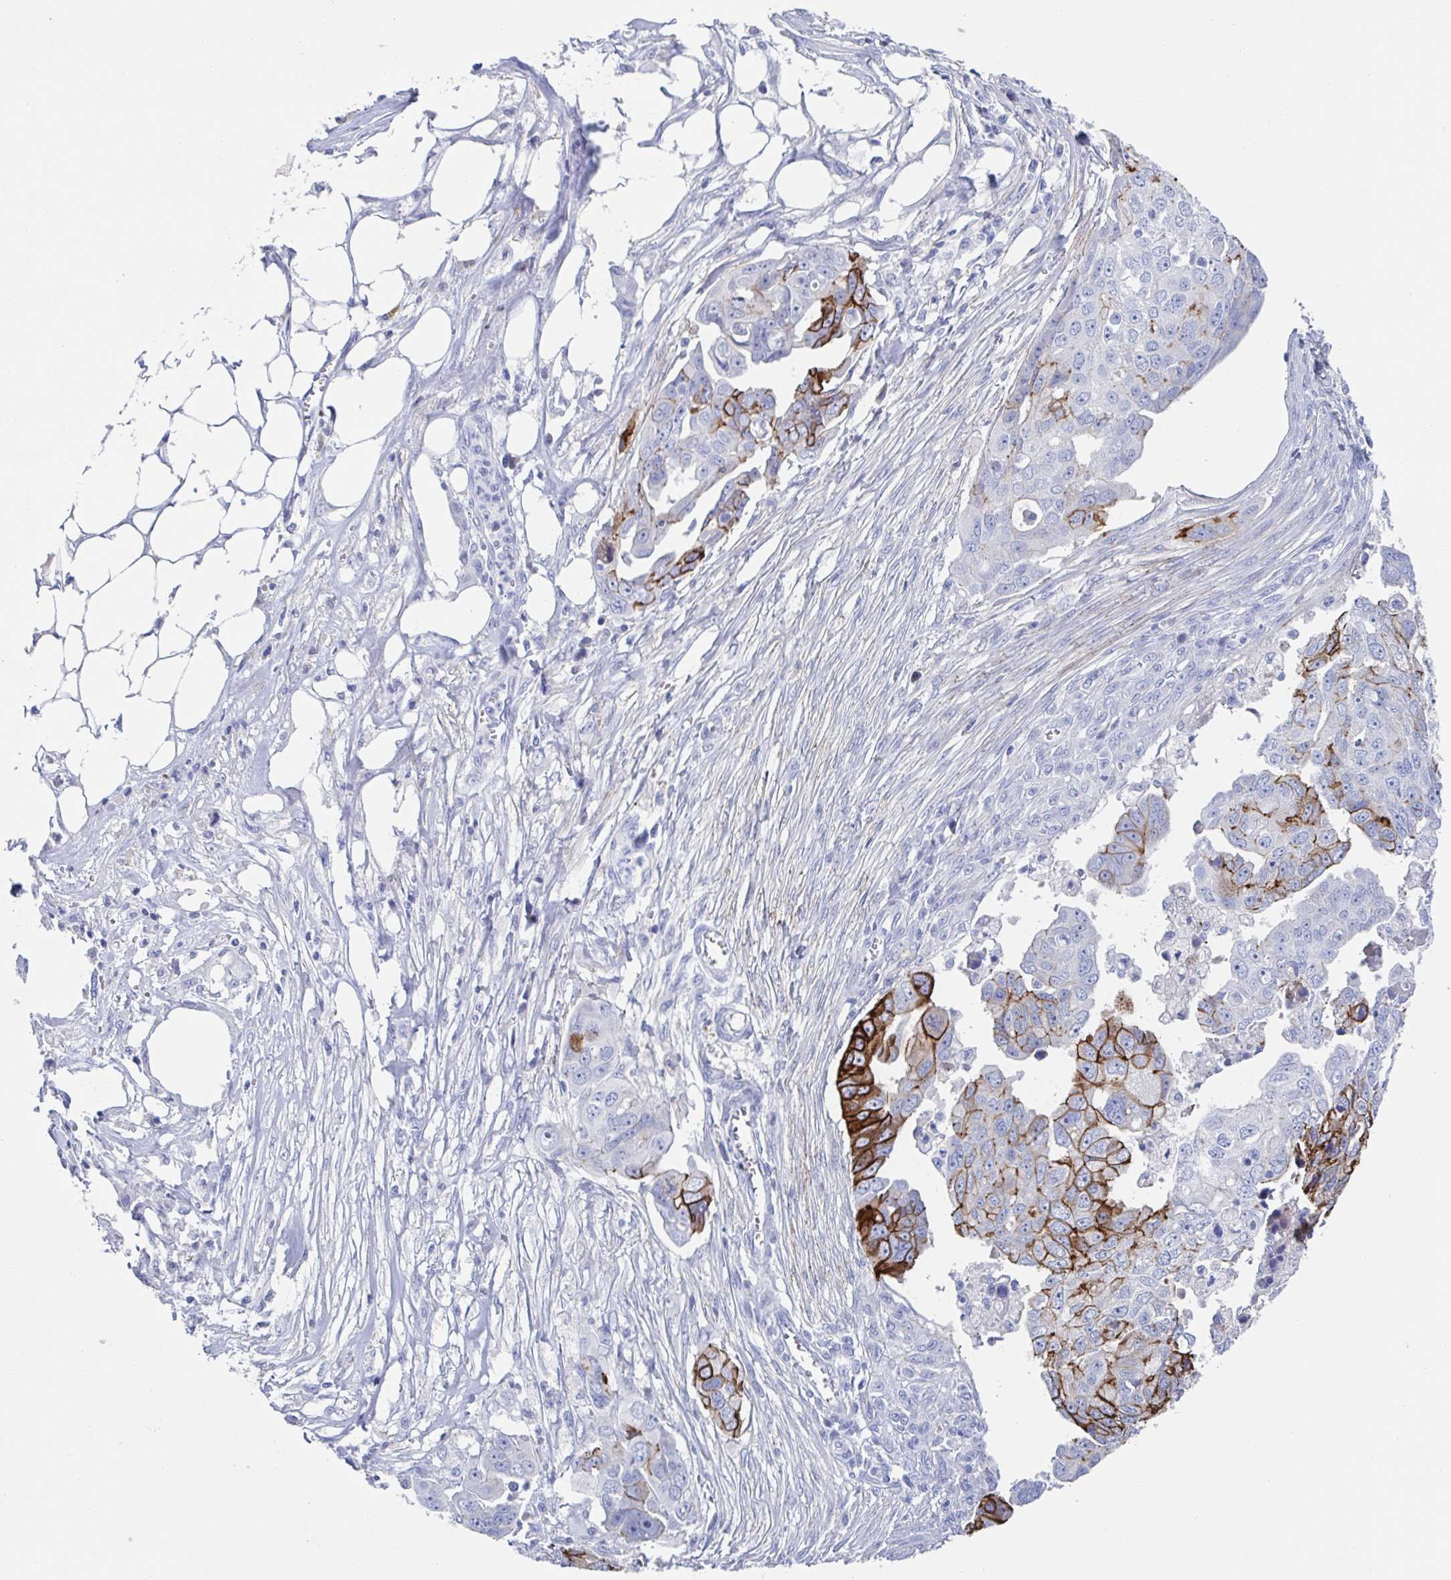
{"staining": {"intensity": "strong", "quantity": "<25%", "location": "cytoplasmic/membranous"}, "tissue": "ovarian cancer", "cell_type": "Tumor cells", "image_type": "cancer", "snomed": [{"axis": "morphology", "description": "Carcinoma, endometroid"}, {"axis": "topography", "description": "Ovary"}], "caption": "A photomicrograph showing strong cytoplasmic/membranous expression in approximately <25% of tumor cells in ovarian endometroid carcinoma, as visualized by brown immunohistochemical staining.", "gene": "CDH2", "patient": {"sex": "female", "age": 70}}